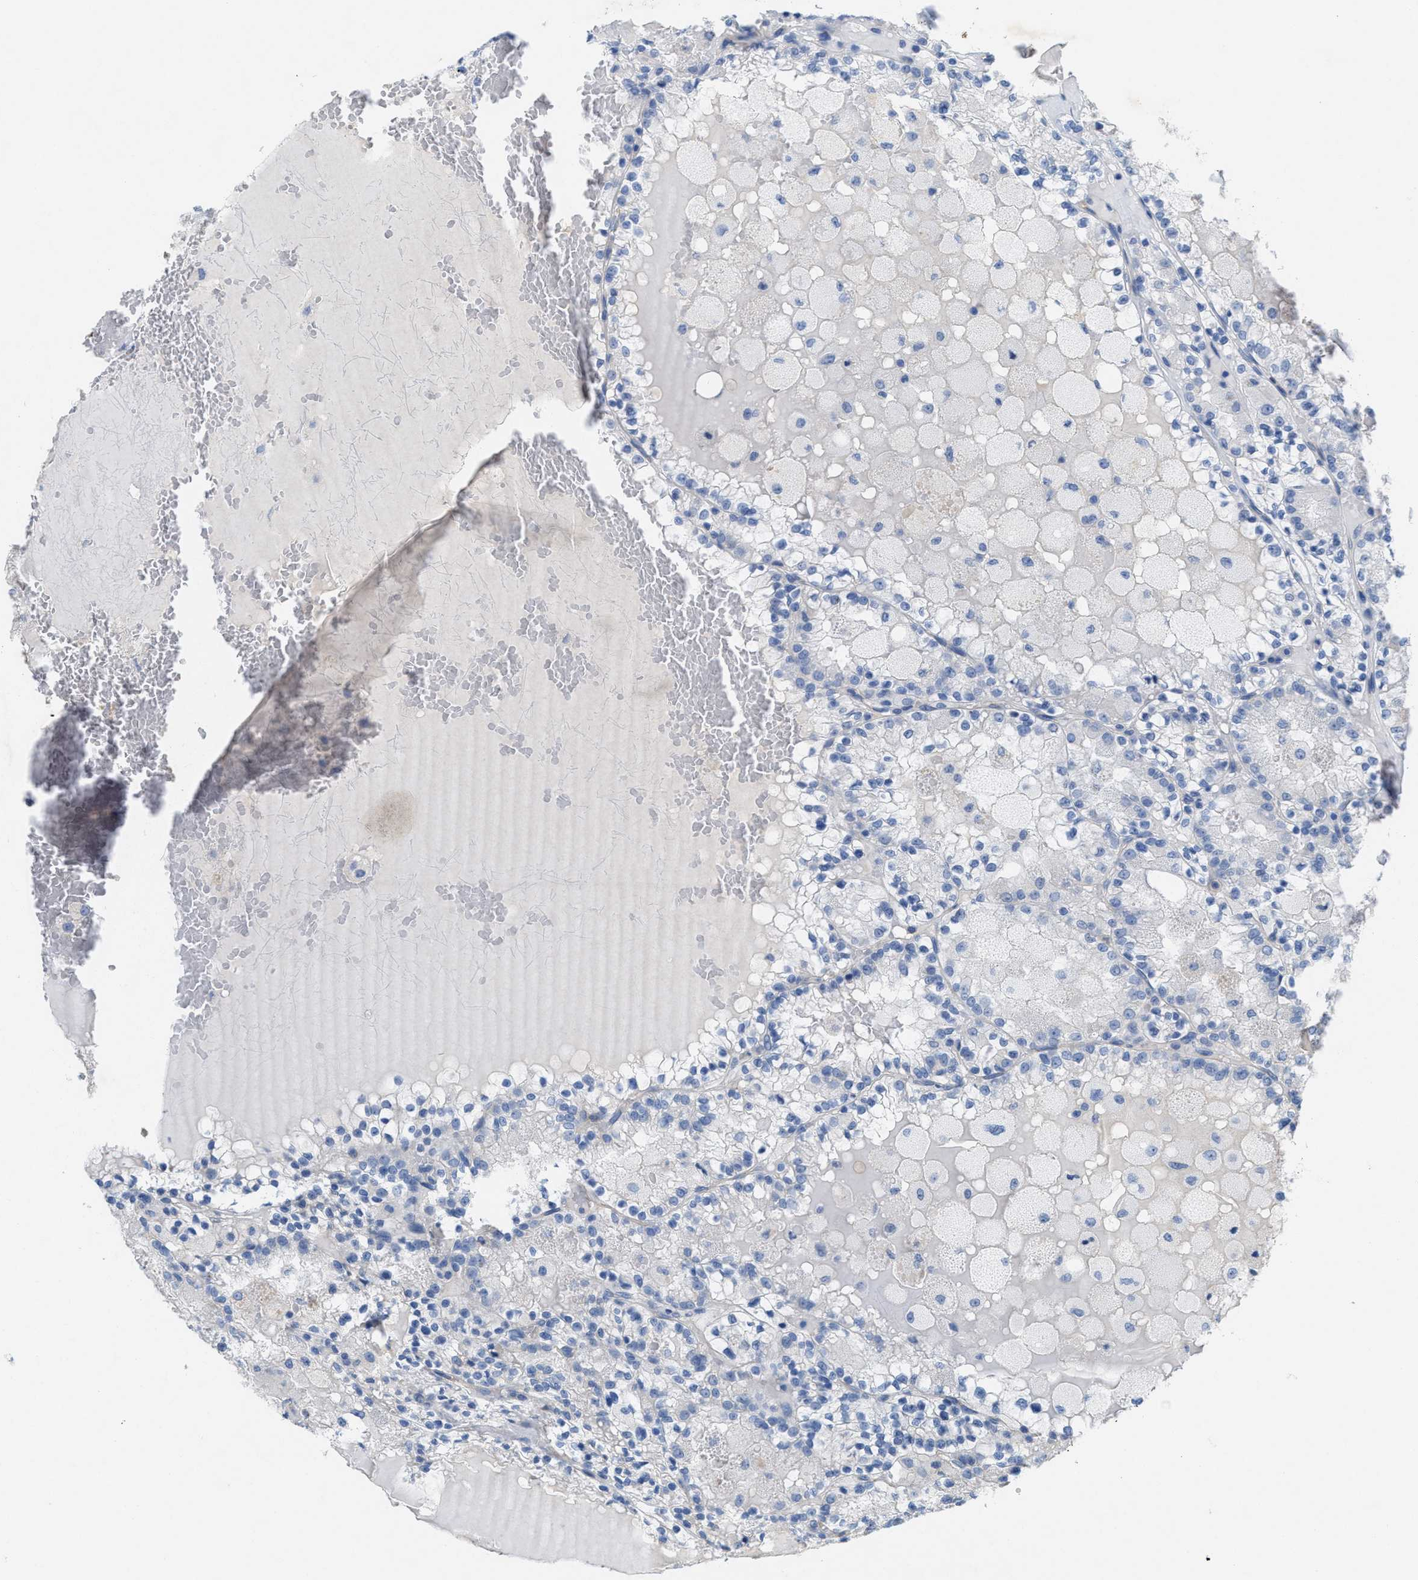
{"staining": {"intensity": "negative", "quantity": "none", "location": "none"}, "tissue": "renal cancer", "cell_type": "Tumor cells", "image_type": "cancer", "snomed": [{"axis": "morphology", "description": "Adenocarcinoma, NOS"}, {"axis": "topography", "description": "Kidney"}], "caption": "A histopathology image of adenocarcinoma (renal) stained for a protein shows no brown staining in tumor cells. Nuclei are stained in blue.", "gene": "CPA2", "patient": {"sex": "female", "age": 56}}